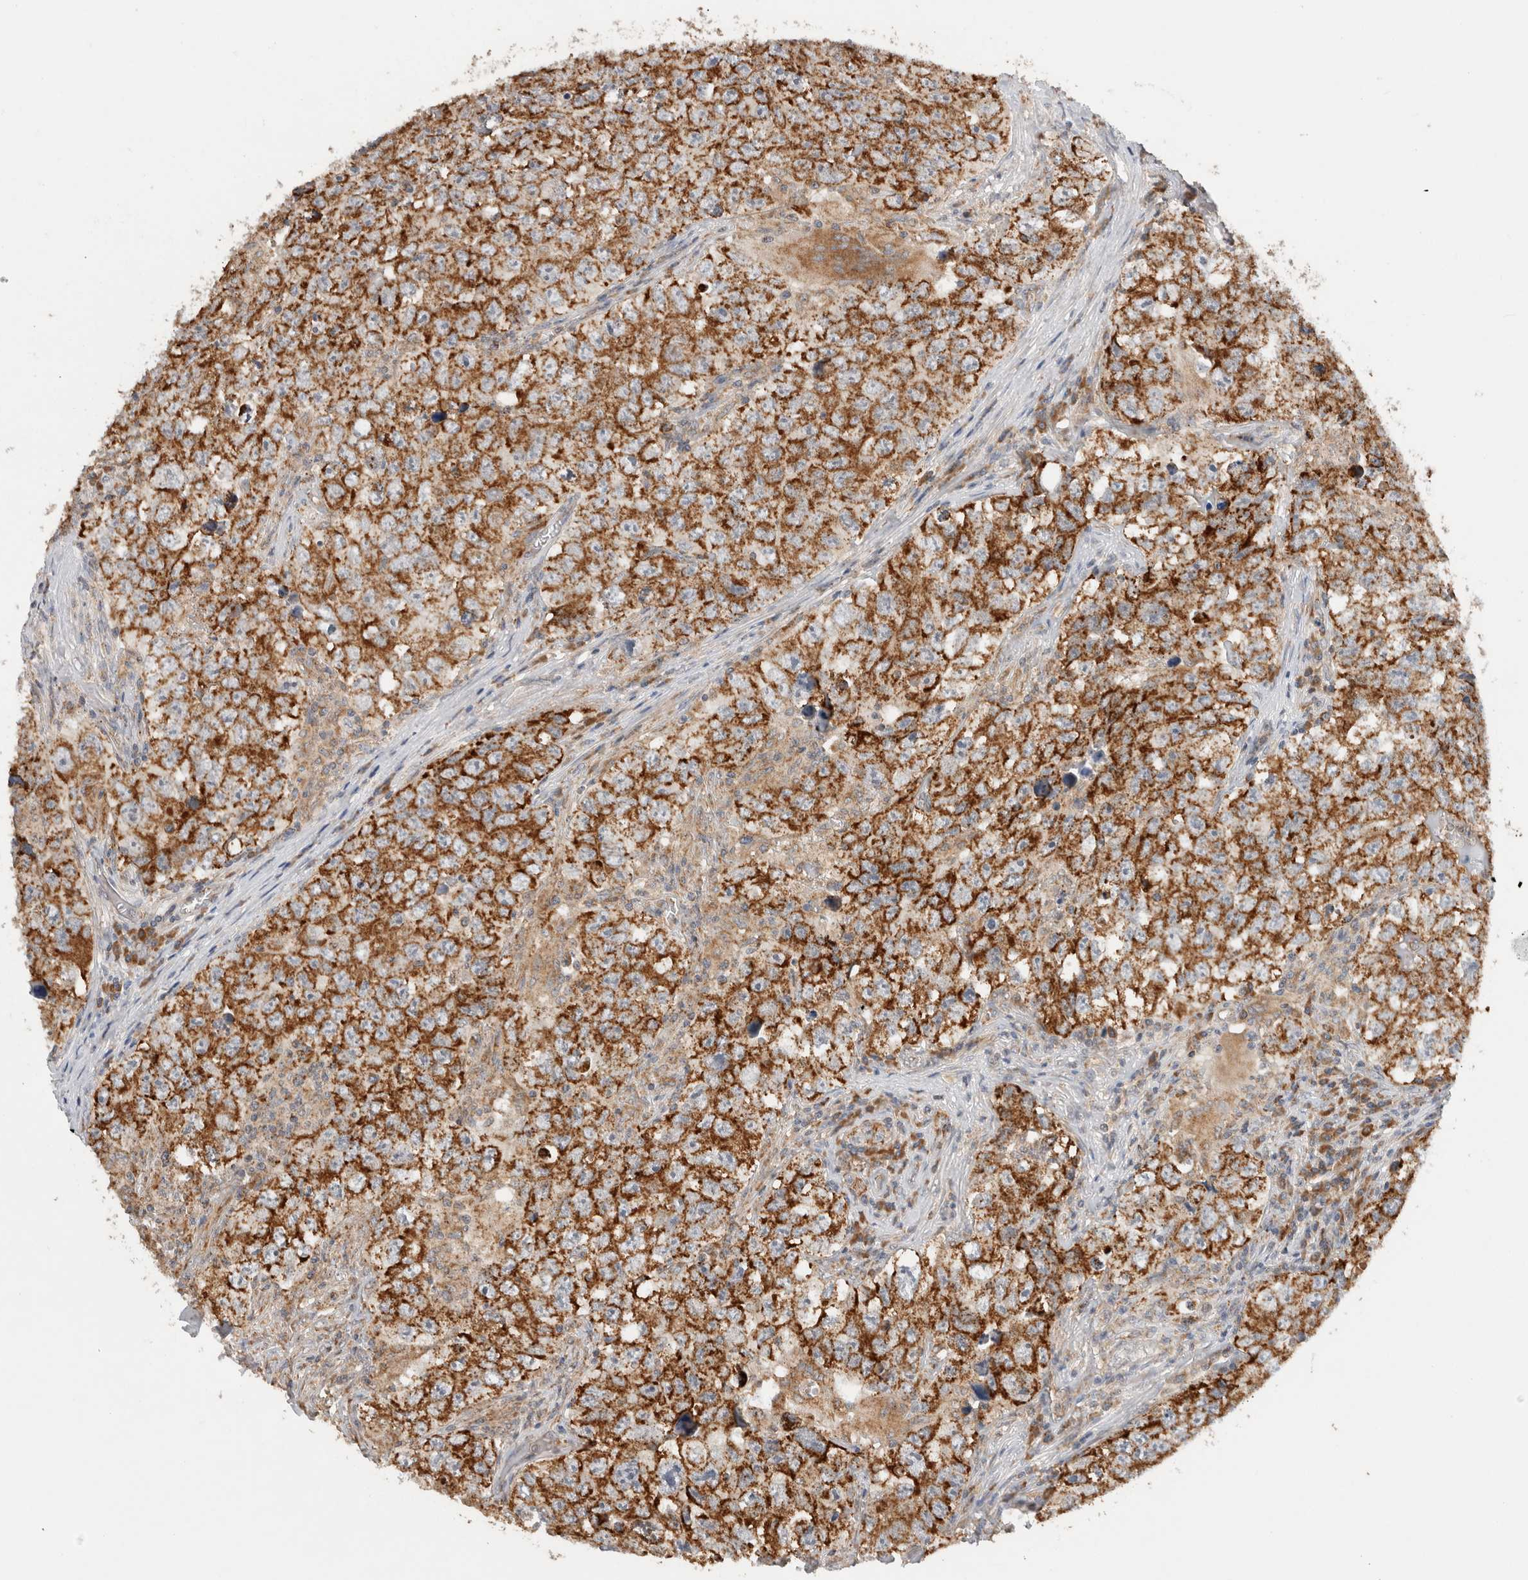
{"staining": {"intensity": "strong", "quantity": ">75%", "location": "cytoplasmic/membranous"}, "tissue": "testis cancer", "cell_type": "Tumor cells", "image_type": "cancer", "snomed": [{"axis": "morphology", "description": "Seminoma, NOS"}, {"axis": "morphology", "description": "Carcinoma, Embryonal, NOS"}, {"axis": "topography", "description": "Testis"}], "caption": "Immunohistochemical staining of human testis seminoma shows high levels of strong cytoplasmic/membranous positivity in approximately >75% of tumor cells. (Brightfield microscopy of DAB IHC at high magnification).", "gene": "AMPD1", "patient": {"sex": "male", "age": 43}}